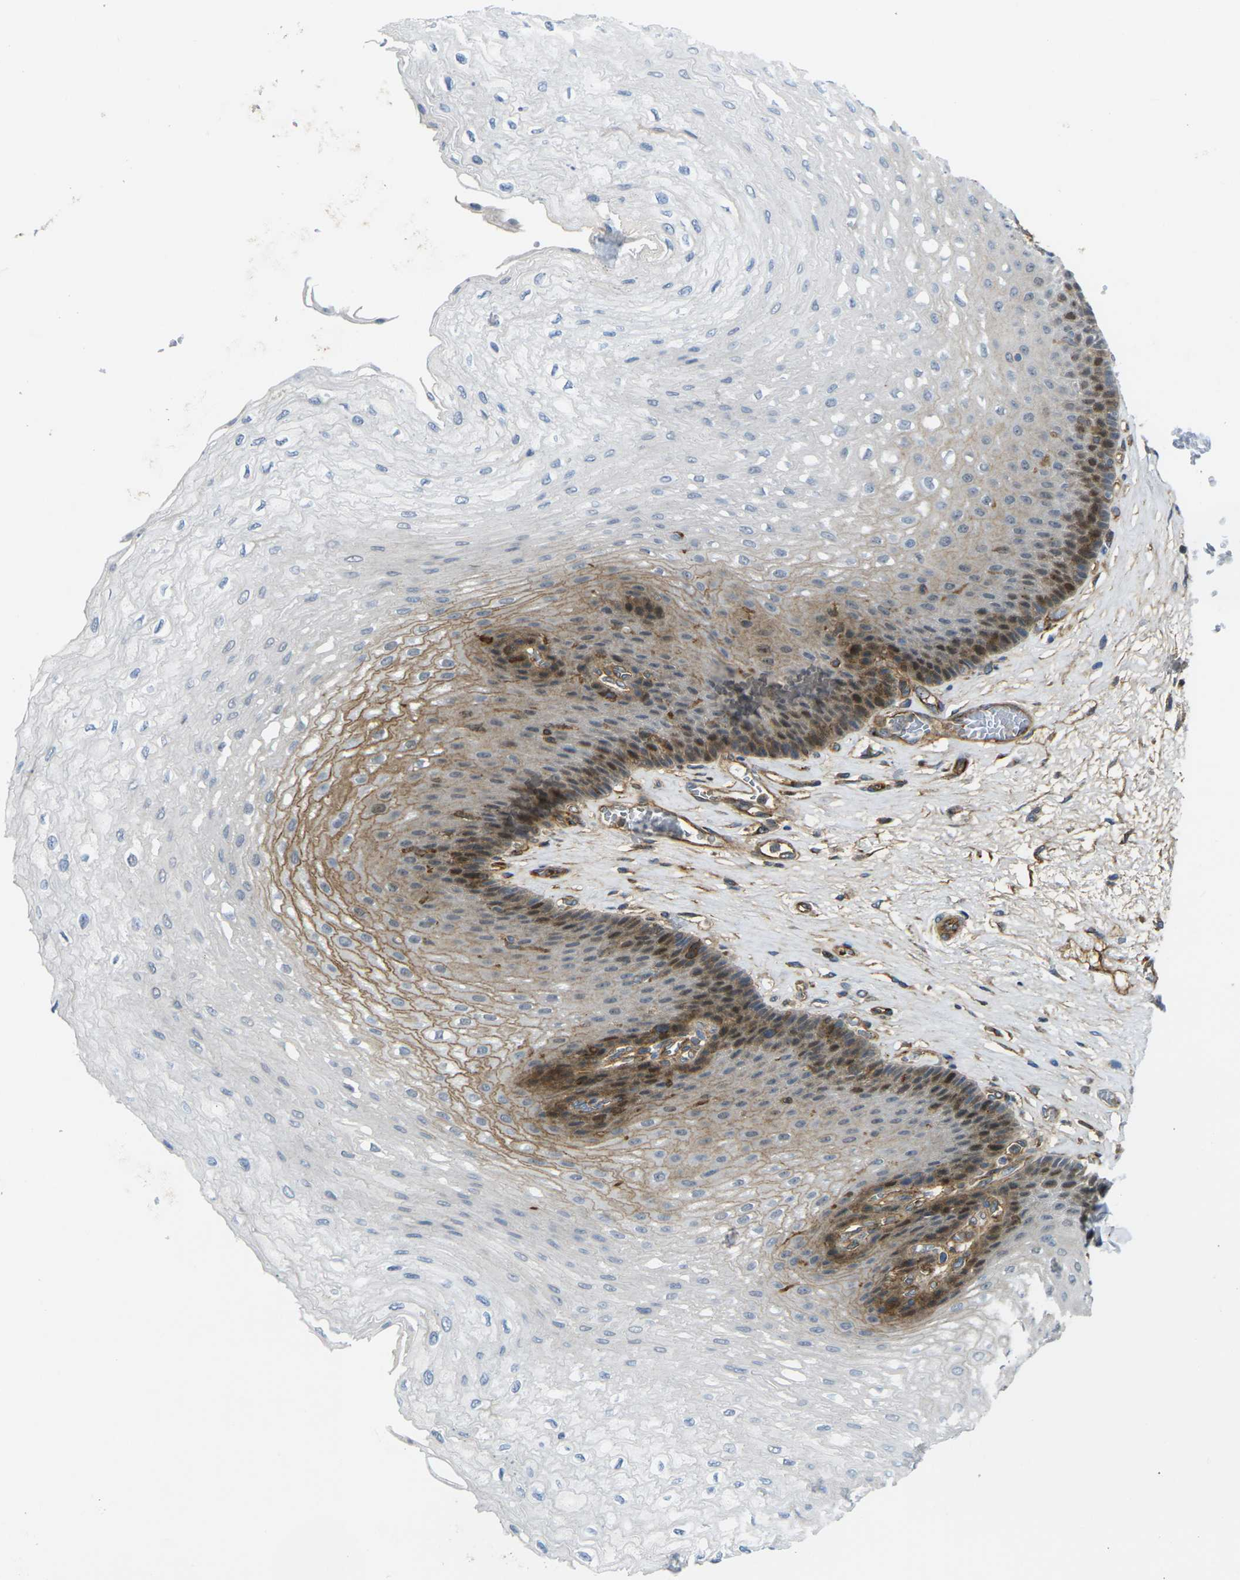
{"staining": {"intensity": "strong", "quantity": "<25%", "location": "cytoplasmic/membranous,nuclear"}, "tissue": "esophagus", "cell_type": "Squamous epithelial cells", "image_type": "normal", "snomed": [{"axis": "morphology", "description": "Normal tissue, NOS"}, {"axis": "topography", "description": "Esophagus"}], "caption": "Immunohistochemistry (IHC) (DAB) staining of unremarkable esophagus shows strong cytoplasmic/membranous,nuclear protein positivity in about <25% of squamous epithelial cells. (DAB (3,3'-diaminobenzidine) = brown stain, brightfield microscopy at high magnification).", "gene": "ECE1", "patient": {"sex": "female", "age": 72}}